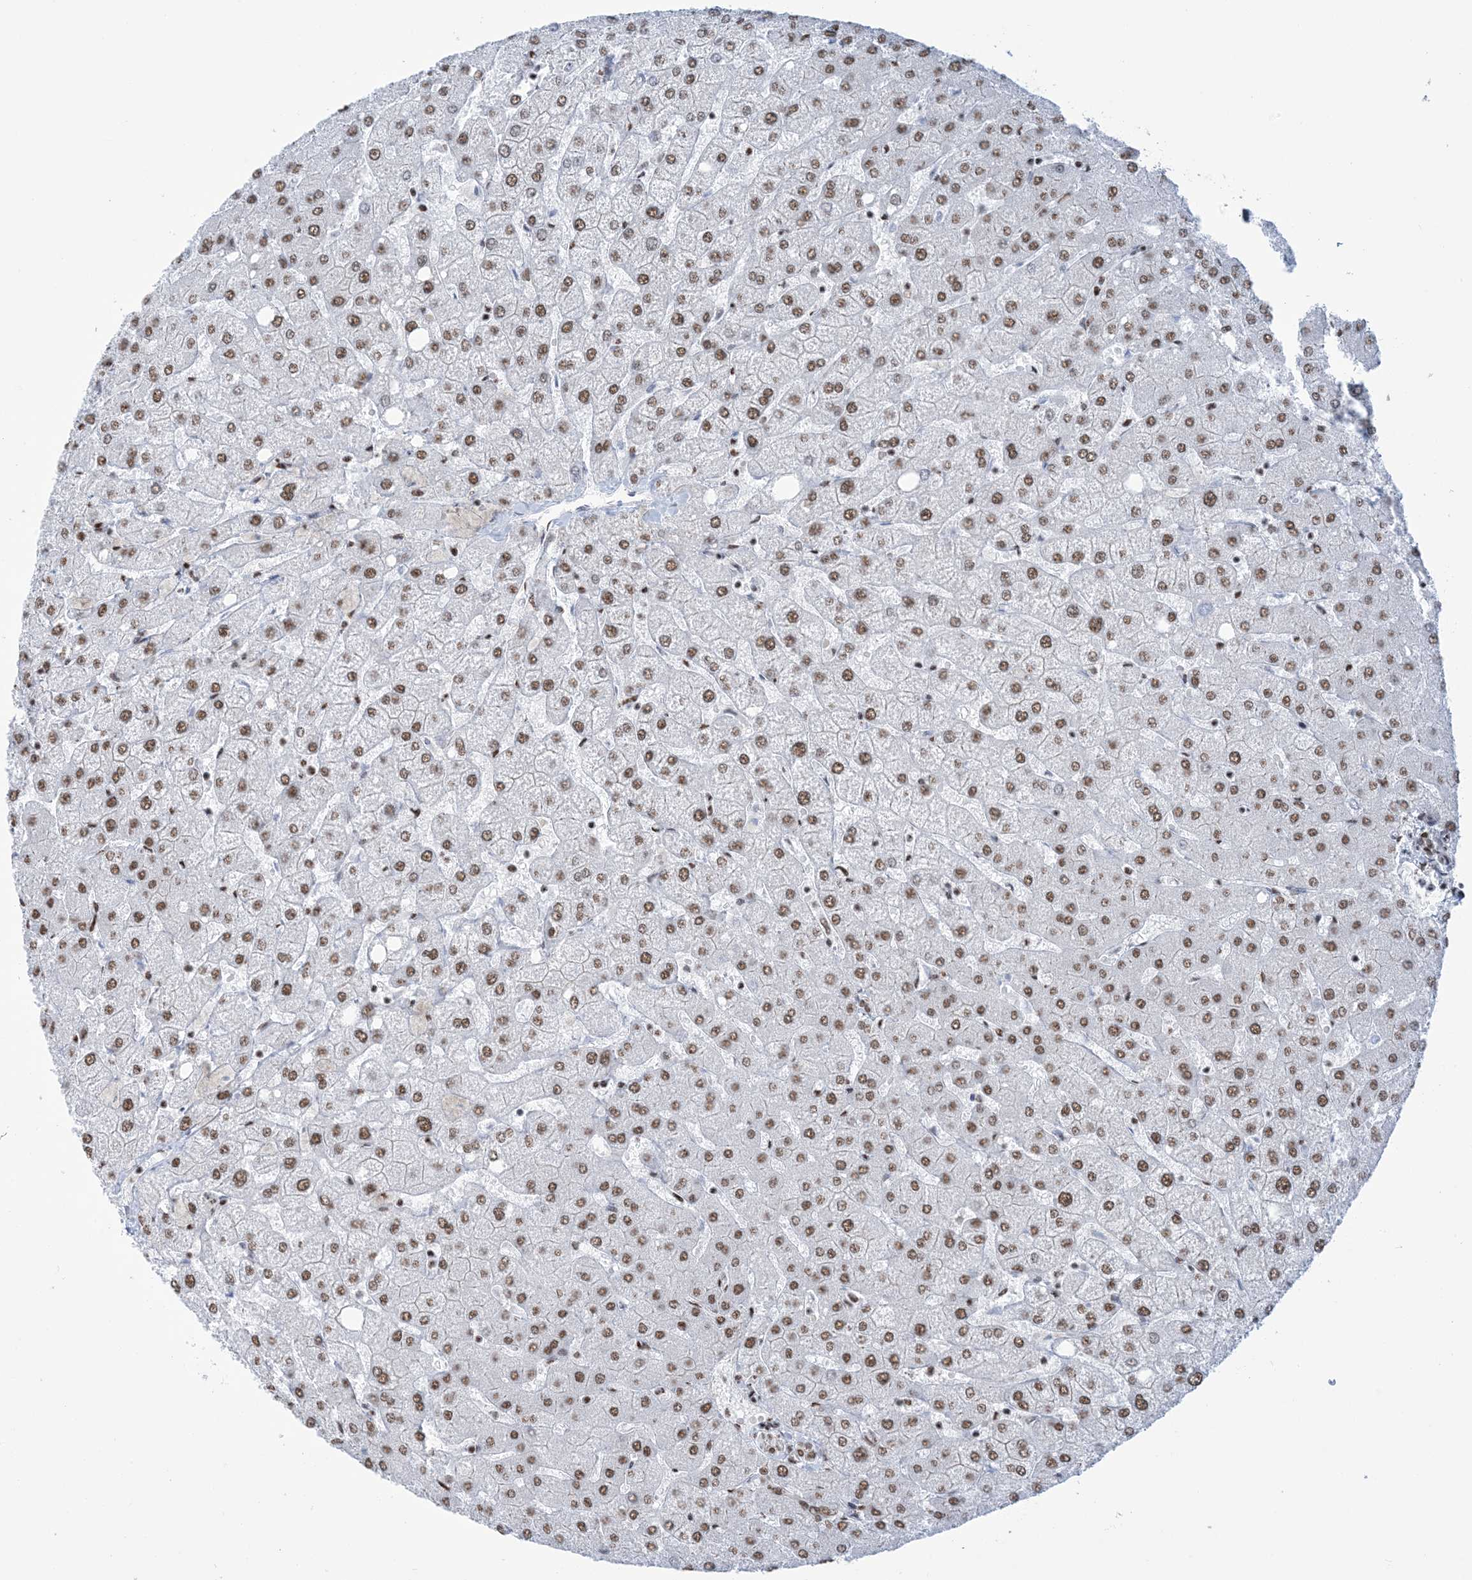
{"staining": {"intensity": "moderate", "quantity": ">75%", "location": "nuclear"}, "tissue": "liver", "cell_type": "Cholangiocytes", "image_type": "normal", "snomed": [{"axis": "morphology", "description": "Normal tissue, NOS"}, {"axis": "topography", "description": "Liver"}], "caption": "A brown stain labels moderate nuclear staining of a protein in cholangiocytes of unremarkable liver.", "gene": "ZNF792", "patient": {"sex": "female", "age": 54}}